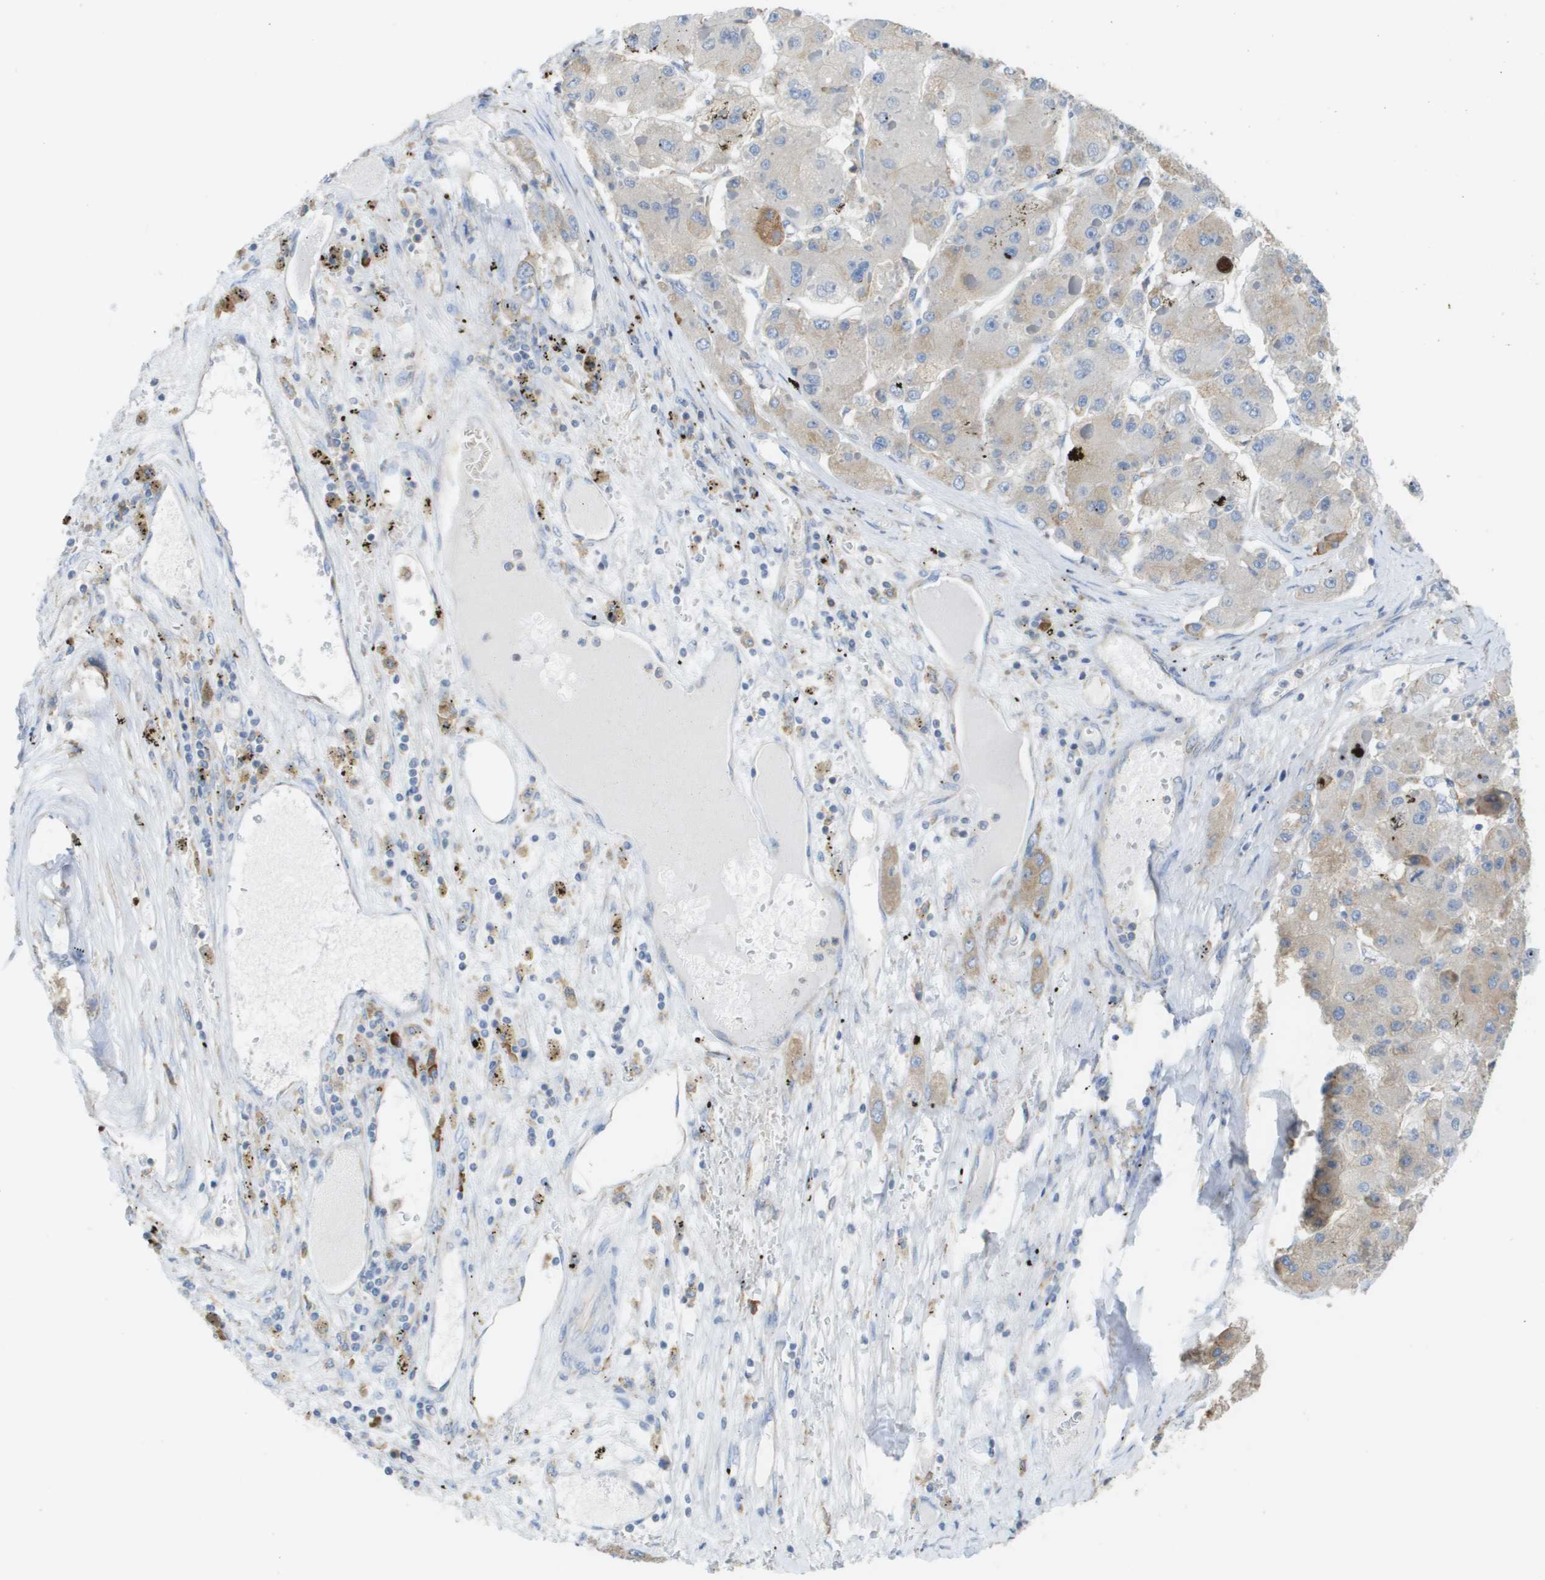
{"staining": {"intensity": "weak", "quantity": ">75%", "location": "cytoplasmic/membranous"}, "tissue": "liver cancer", "cell_type": "Tumor cells", "image_type": "cancer", "snomed": [{"axis": "morphology", "description": "Carcinoma, Hepatocellular, NOS"}, {"axis": "topography", "description": "Liver"}], "caption": "An IHC histopathology image of neoplastic tissue is shown. Protein staining in brown highlights weak cytoplasmic/membranous positivity in liver cancer (hepatocellular carcinoma) within tumor cells.", "gene": "SDR42E1", "patient": {"sex": "female", "age": 73}}